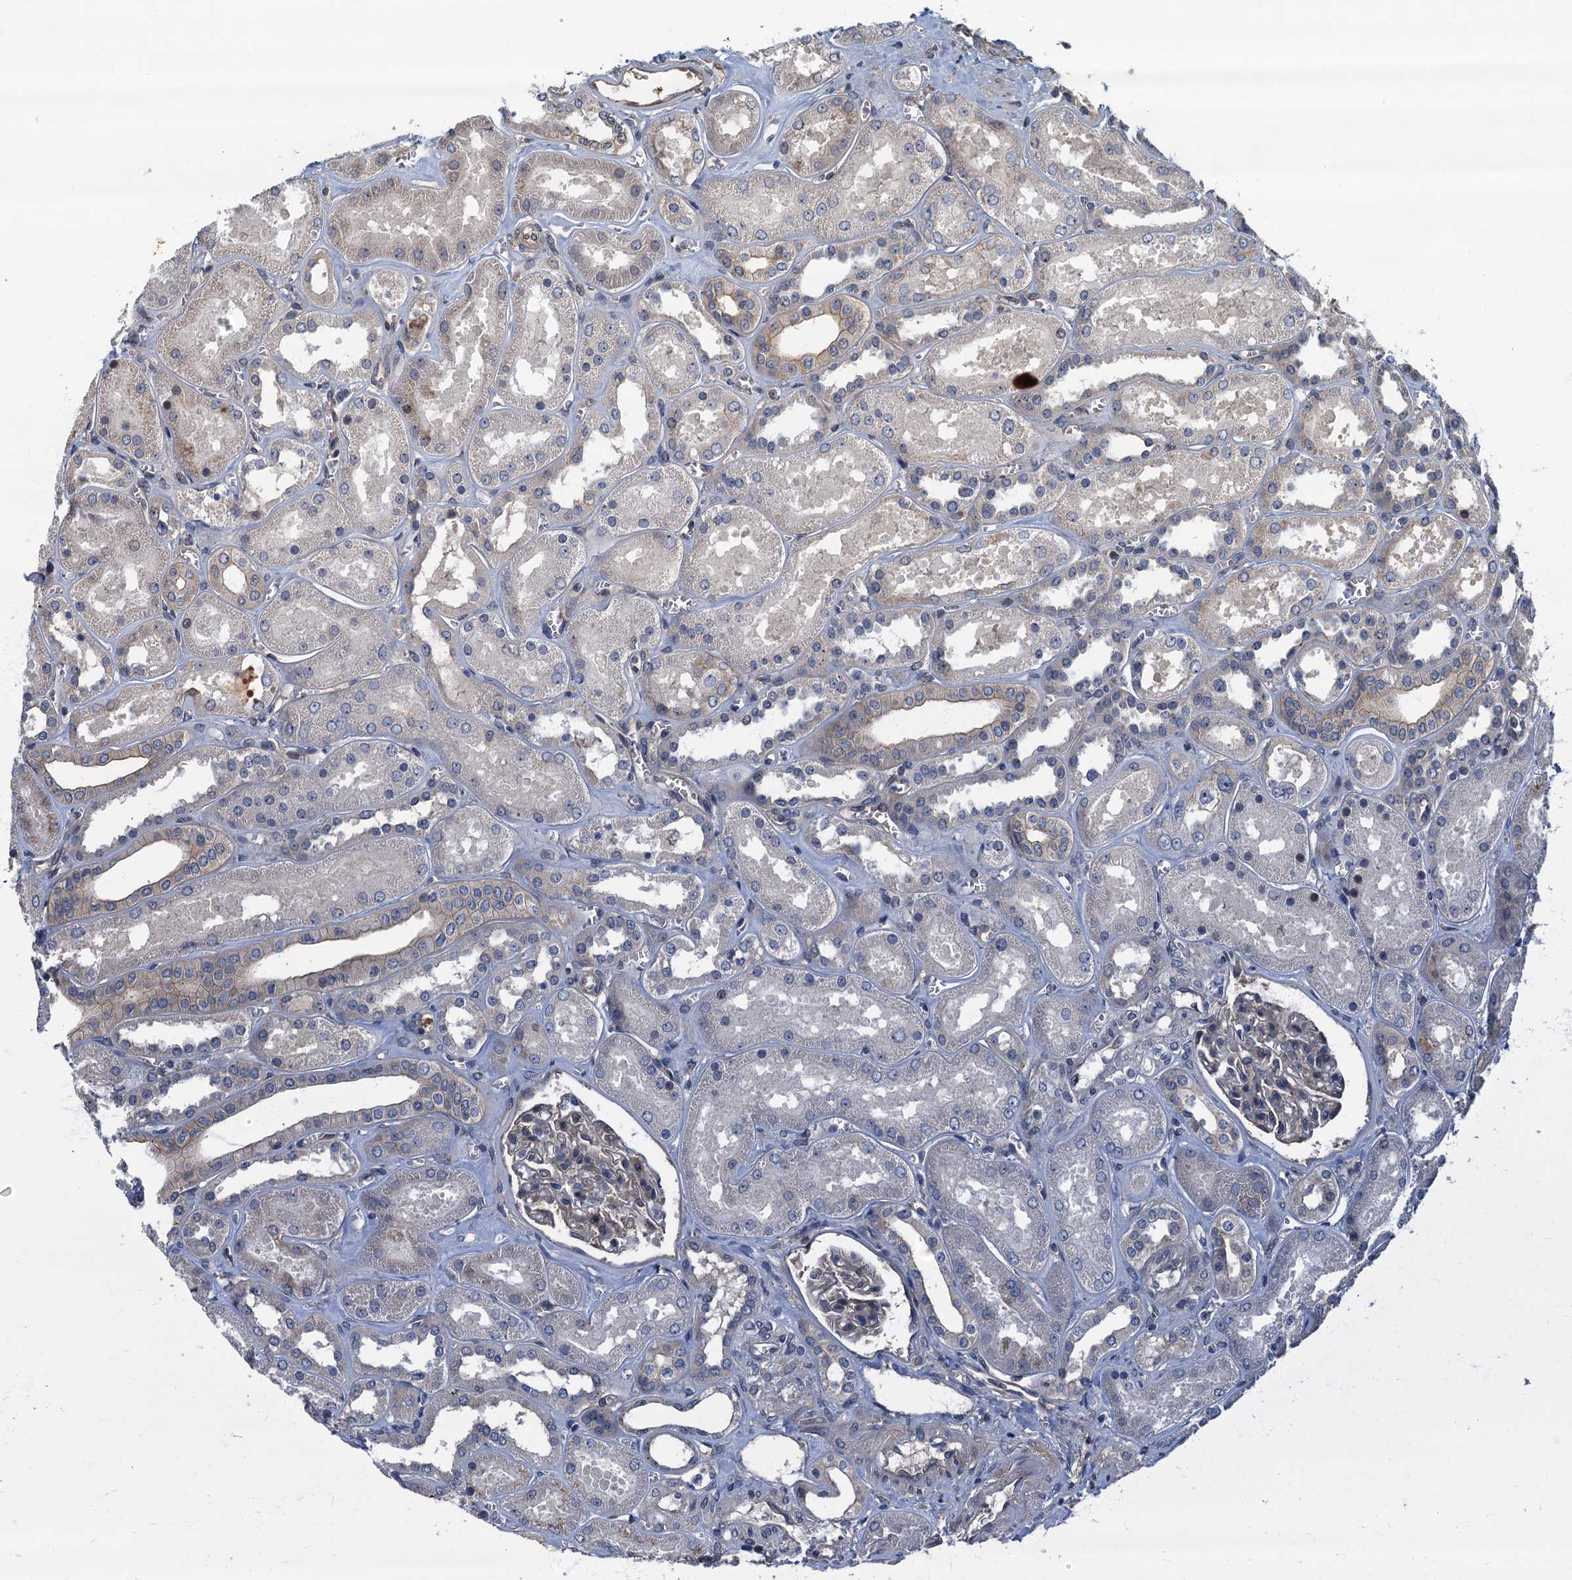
{"staining": {"intensity": "weak", "quantity": "<25%", "location": "cytoplasmic/membranous"}, "tissue": "kidney", "cell_type": "Cells in glomeruli", "image_type": "normal", "snomed": [{"axis": "morphology", "description": "Normal tissue, NOS"}, {"axis": "morphology", "description": "Adenocarcinoma, NOS"}, {"axis": "topography", "description": "Kidney"}], "caption": "IHC micrograph of normal kidney: human kidney stained with DAB displays no significant protein expression in cells in glomeruli.", "gene": "CKAP2L", "patient": {"sex": "female", "age": 68}}